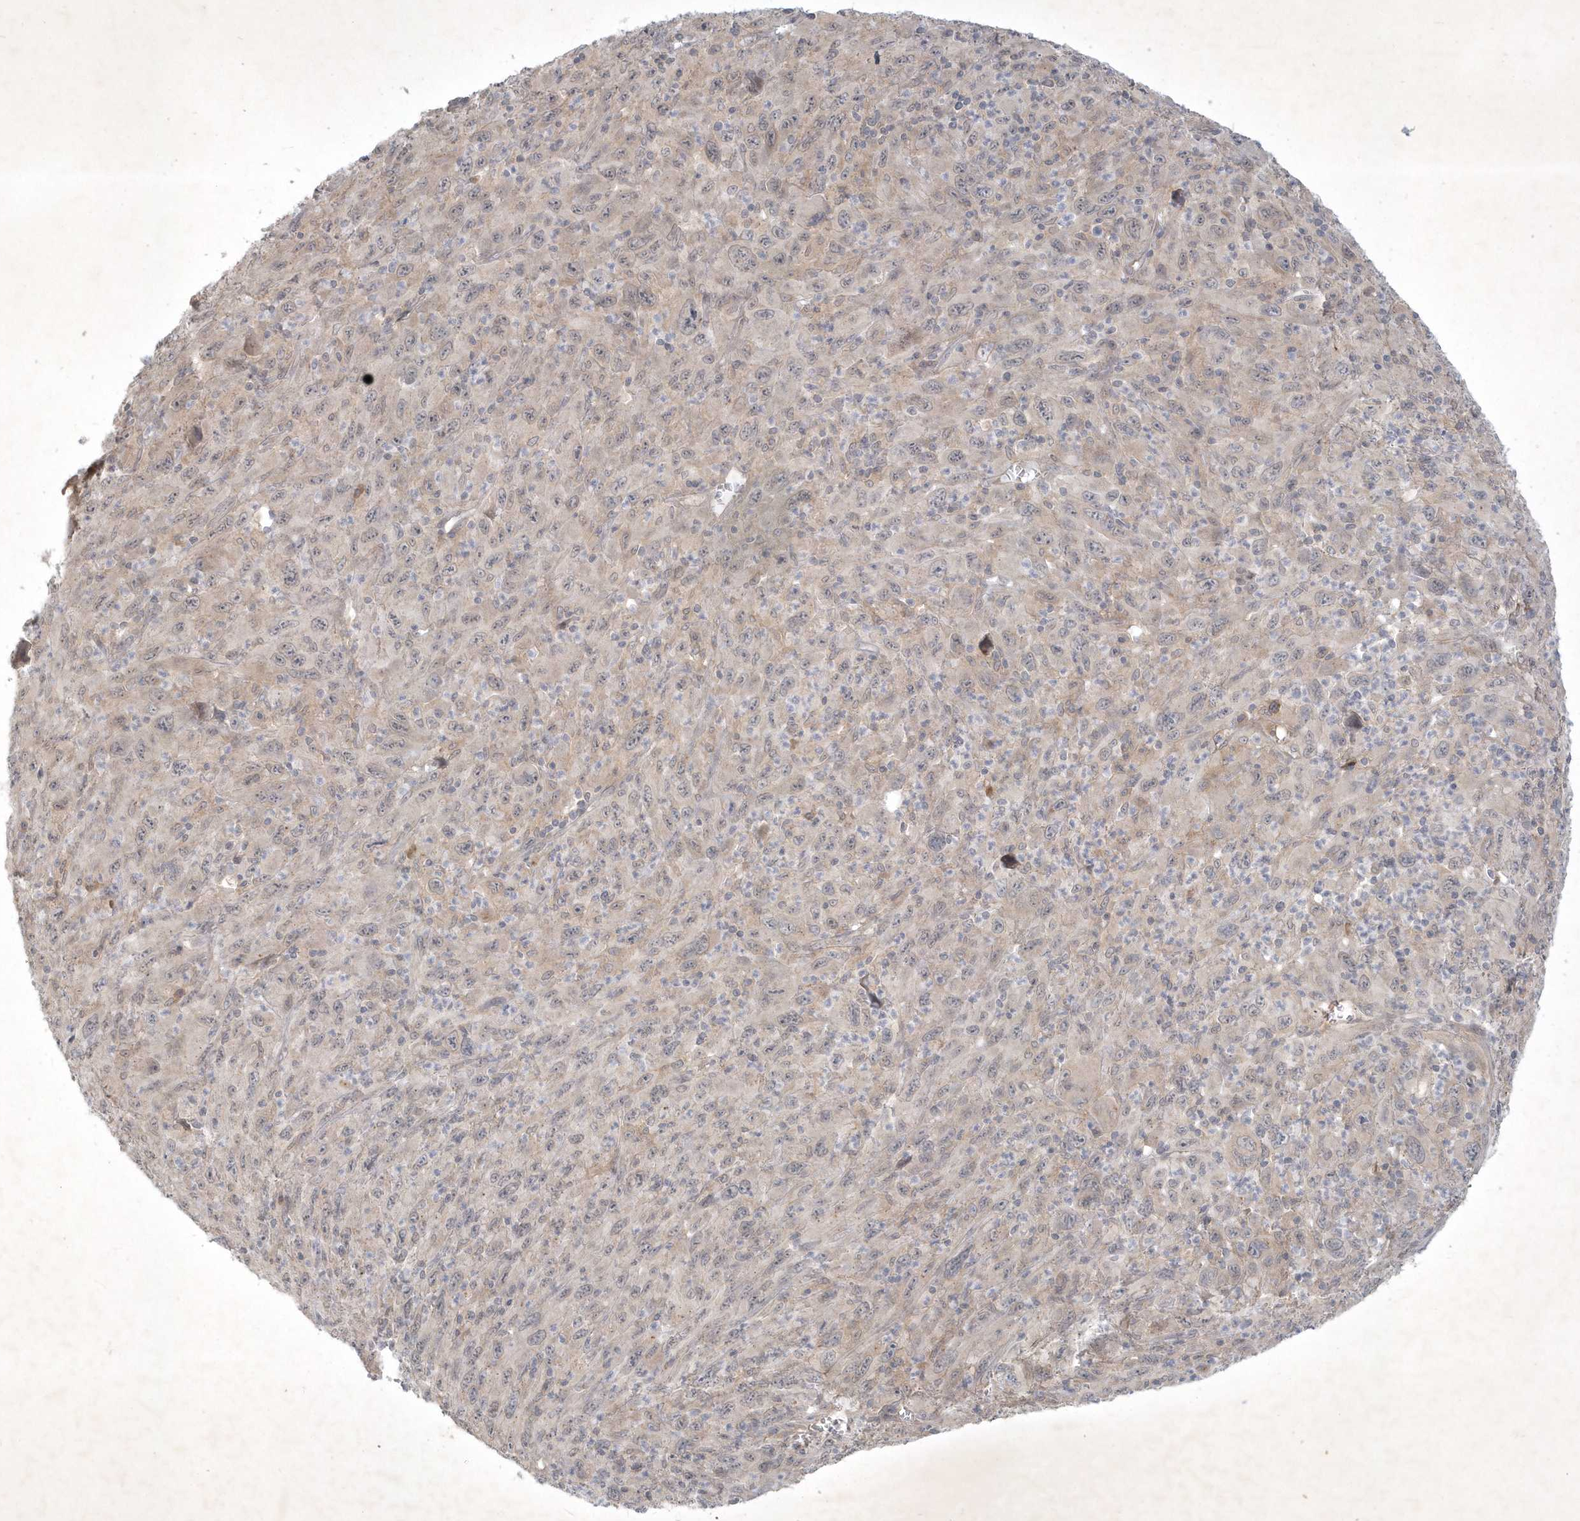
{"staining": {"intensity": "negative", "quantity": "none", "location": "none"}, "tissue": "melanoma", "cell_type": "Tumor cells", "image_type": "cancer", "snomed": [{"axis": "morphology", "description": "Malignant melanoma, Metastatic site"}, {"axis": "topography", "description": "Skin"}], "caption": "Immunohistochemical staining of human melanoma displays no significant positivity in tumor cells.", "gene": "BOD1", "patient": {"sex": "female", "age": 56}}